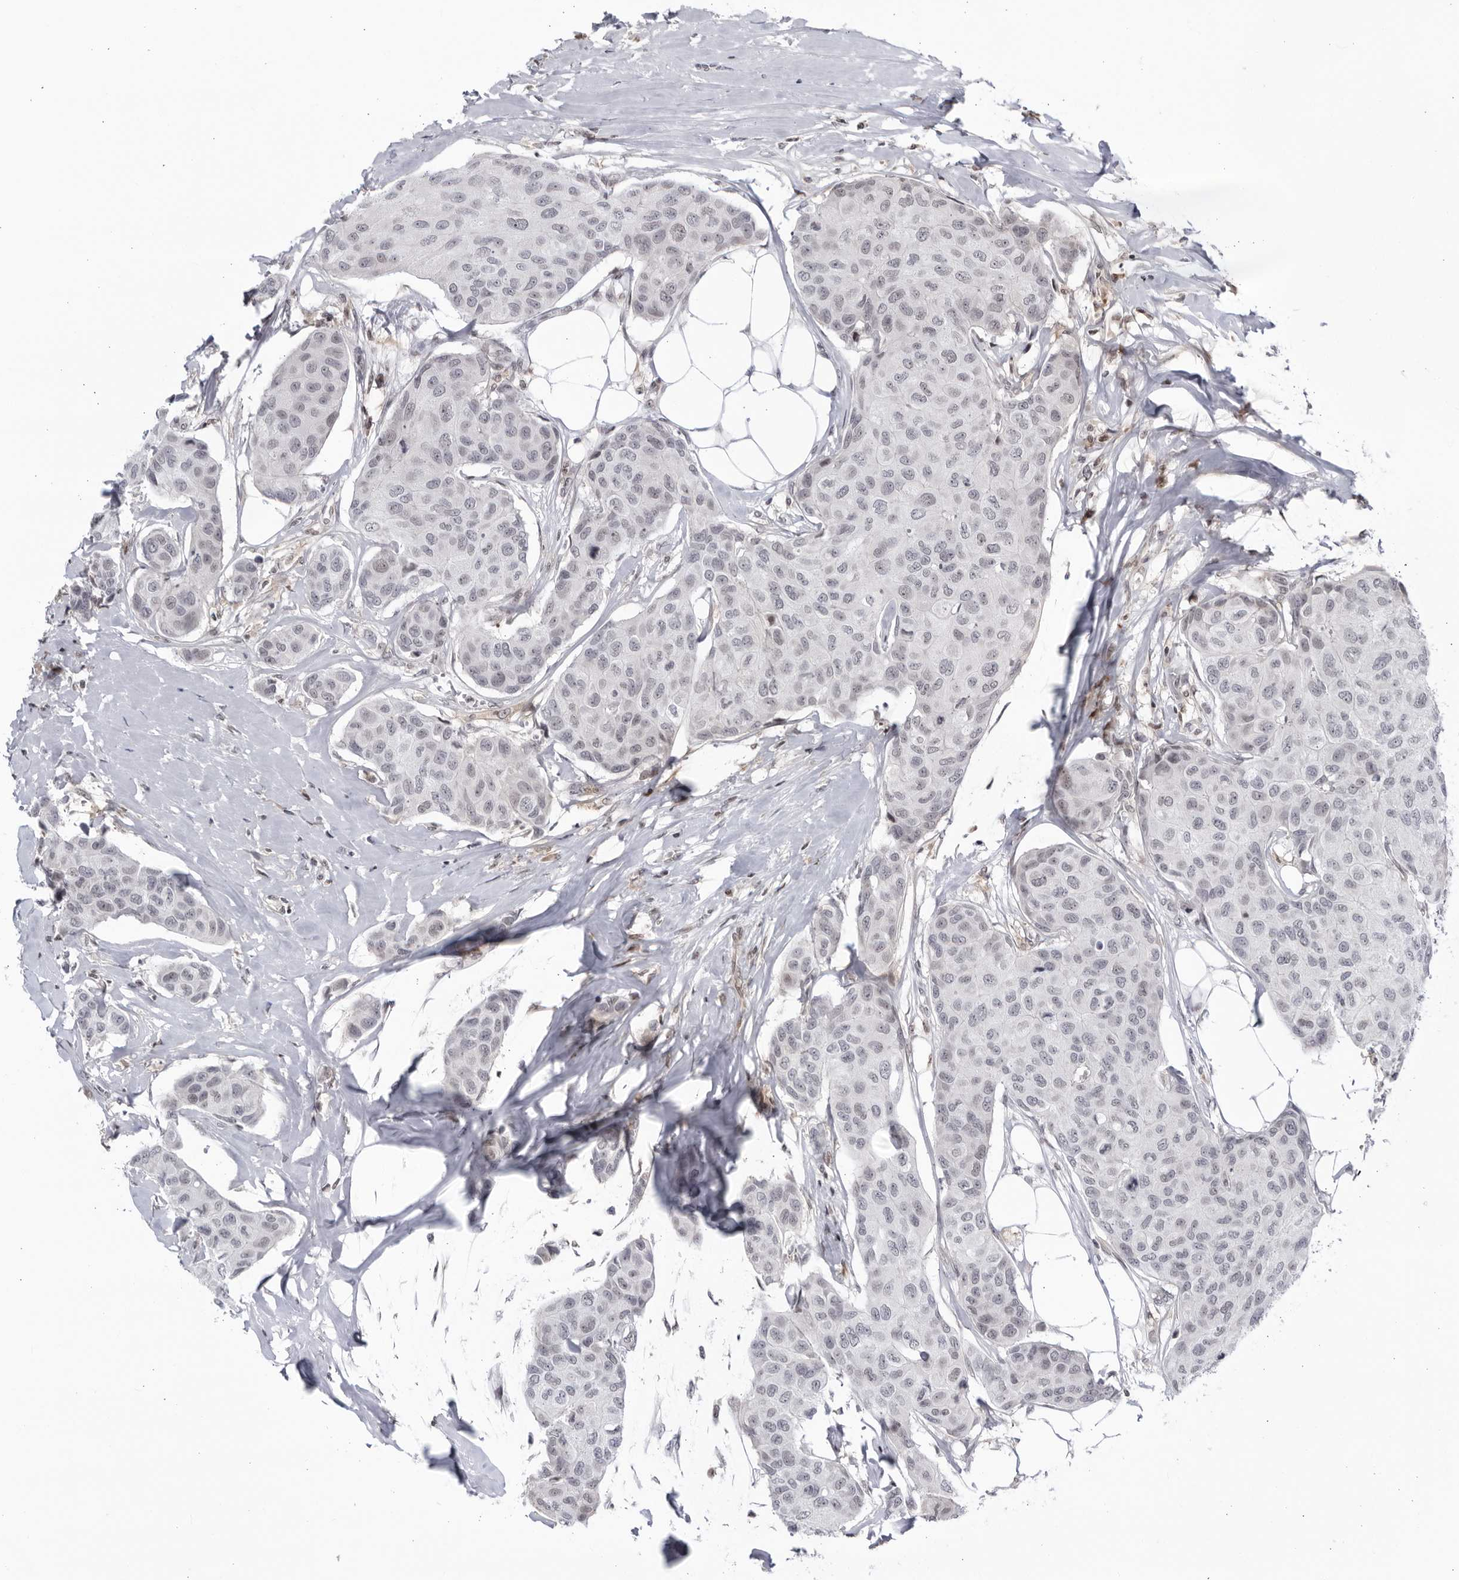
{"staining": {"intensity": "negative", "quantity": "none", "location": "none"}, "tissue": "breast cancer", "cell_type": "Tumor cells", "image_type": "cancer", "snomed": [{"axis": "morphology", "description": "Duct carcinoma"}, {"axis": "topography", "description": "Breast"}], "caption": "DAB (3,3'-diaminobenzidine) immunohistochemical staining of breast infiltrating ductal carcinoma exhibits no significant staining in tumor cells. (Immunohistochemistry (ihc), brightfield microscopy, high magnification).", "gene": "DTL", "patient": {"sex": "female", "age": 80}}